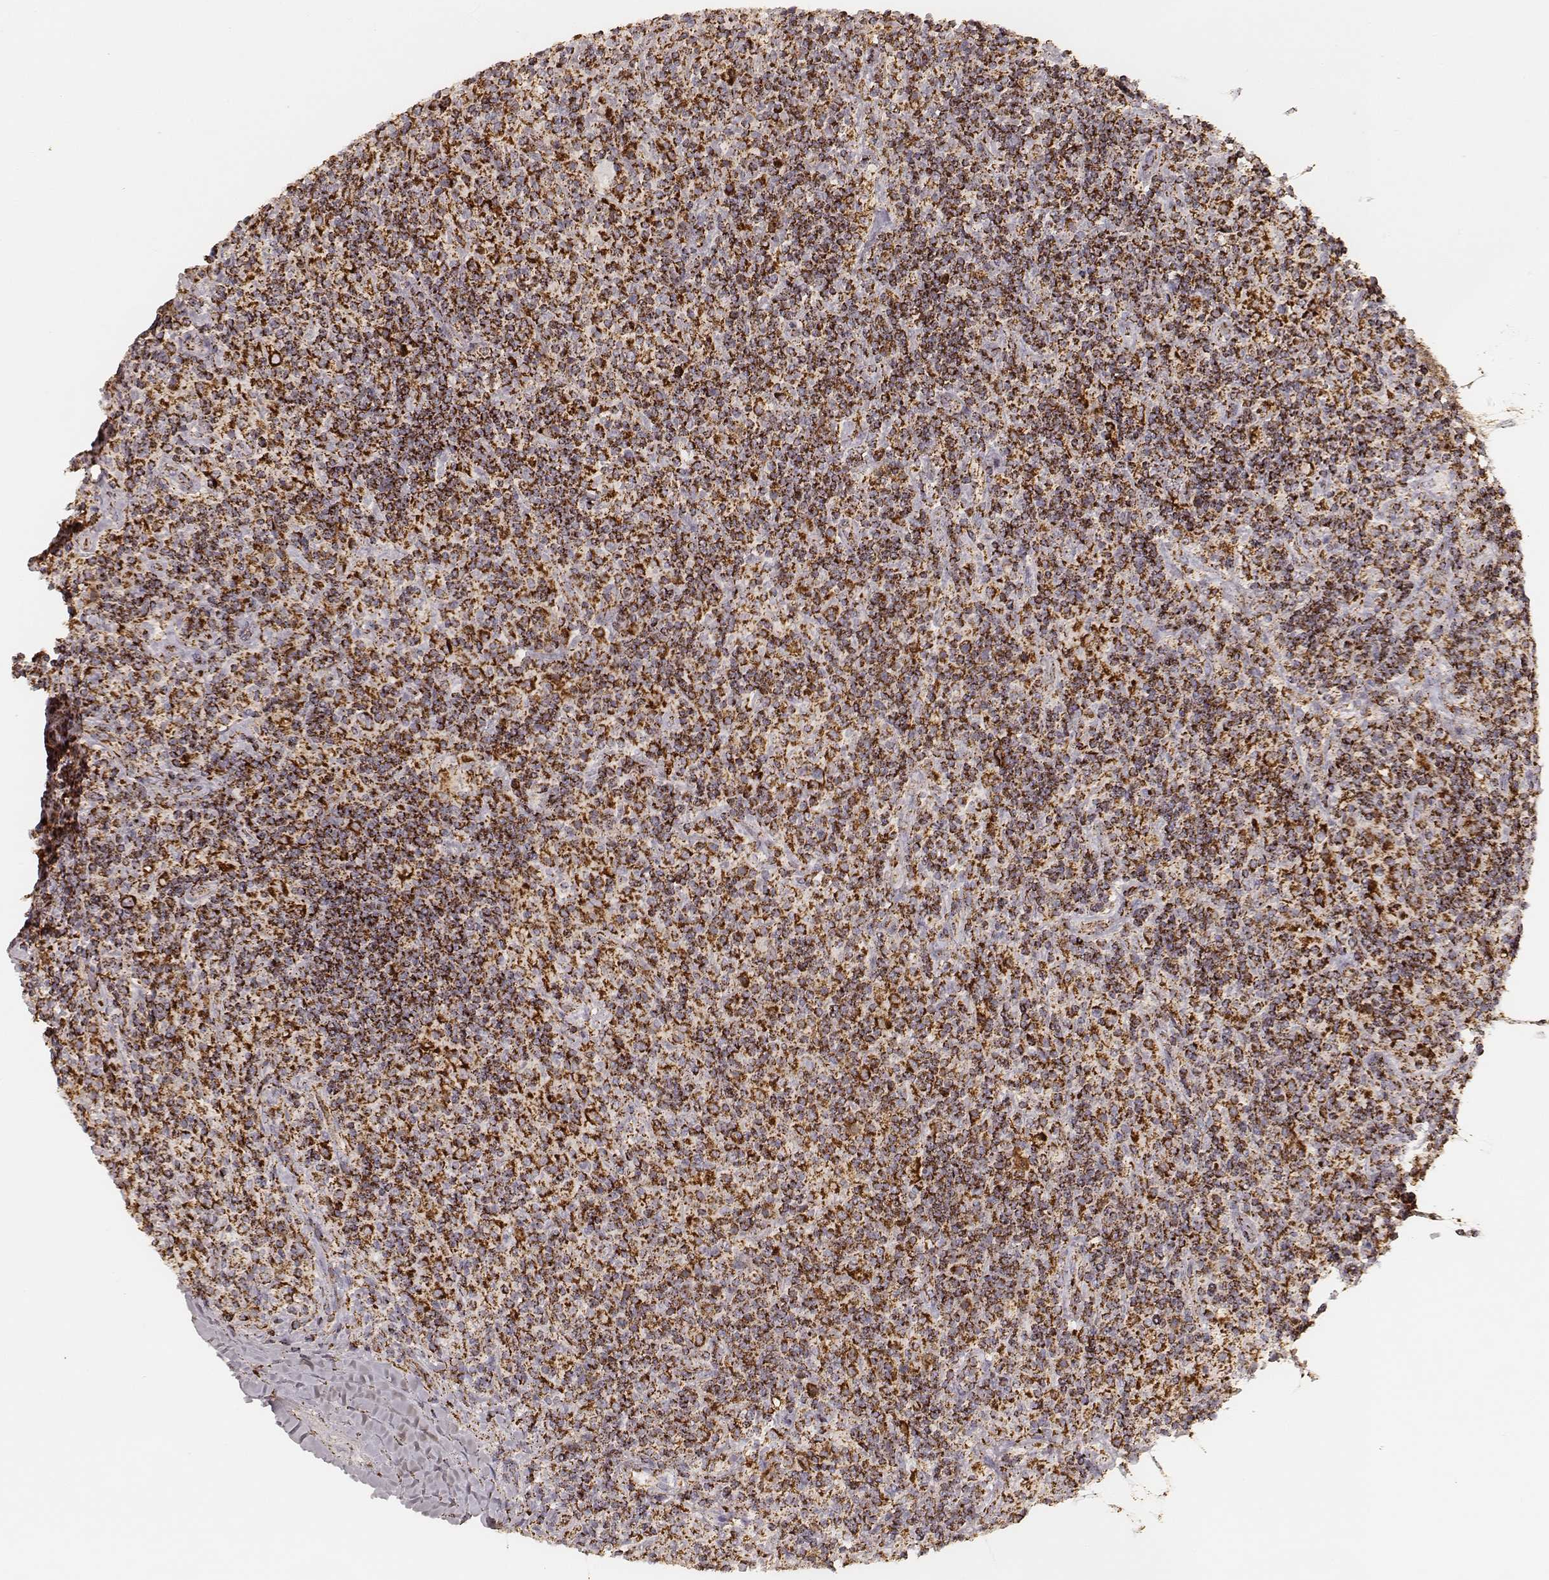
{"staining": {"intensity": "strong", "quantity": ">75%", "location": "cytoplasmic/membranous"}, "tissue": "lymphoma", "cell_type": "Tumor cells", "image_type": "cancer", "snomed": [{"axis": "morphology", "description": "Hodgkin's disease, NOS"}, {"axis": "topography", "description": "Lymph node"}], "caption": "A brown stain highlights strong cytoplasmic/membranous expression of a protein in Hodgkin's disease tumor cells.", "gene": "CS", "patient": {"sex": "male", "age": 70}}